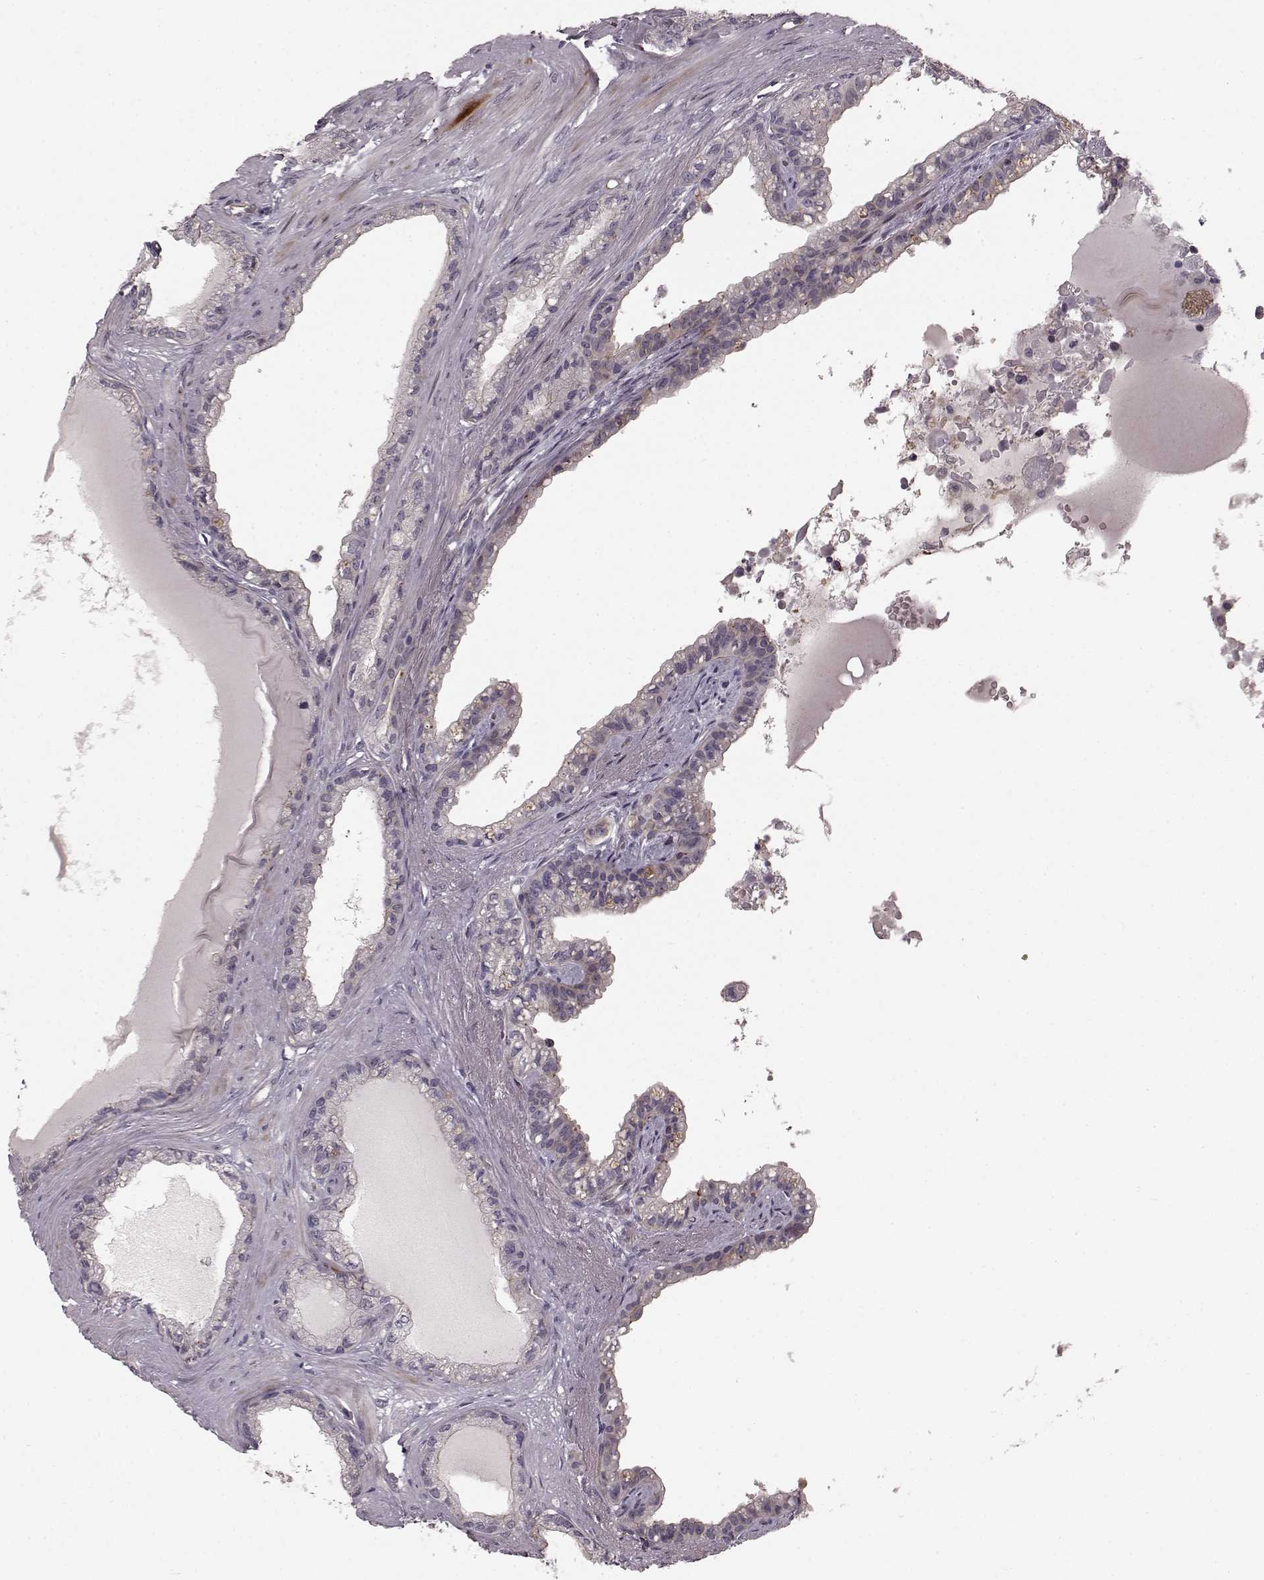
{"staining": {"intensity": "weak", "quantity": "<25%", "location": "cytoplasmic/membranous"}, "tissue": "seminal vesicle", "cell_type": "Glandular cells", "image_type": "normal", "snomed": [{"axis": "morphology", "description": "Normal tissue, NOS"}, {"axis": "morphology", "description": "Urothelial carcinoma, NOS"}, {"axis": "topography", "description": "Urinary bladder"}, {"axis": "topography", "description": "Seminal veicle"}], "caption": "This is an IHC image of benign seminal vesicle. There is no expression in glandular cells.", "gene": "SLC22A18", "patient": {"sex": "male", "age": 76}}